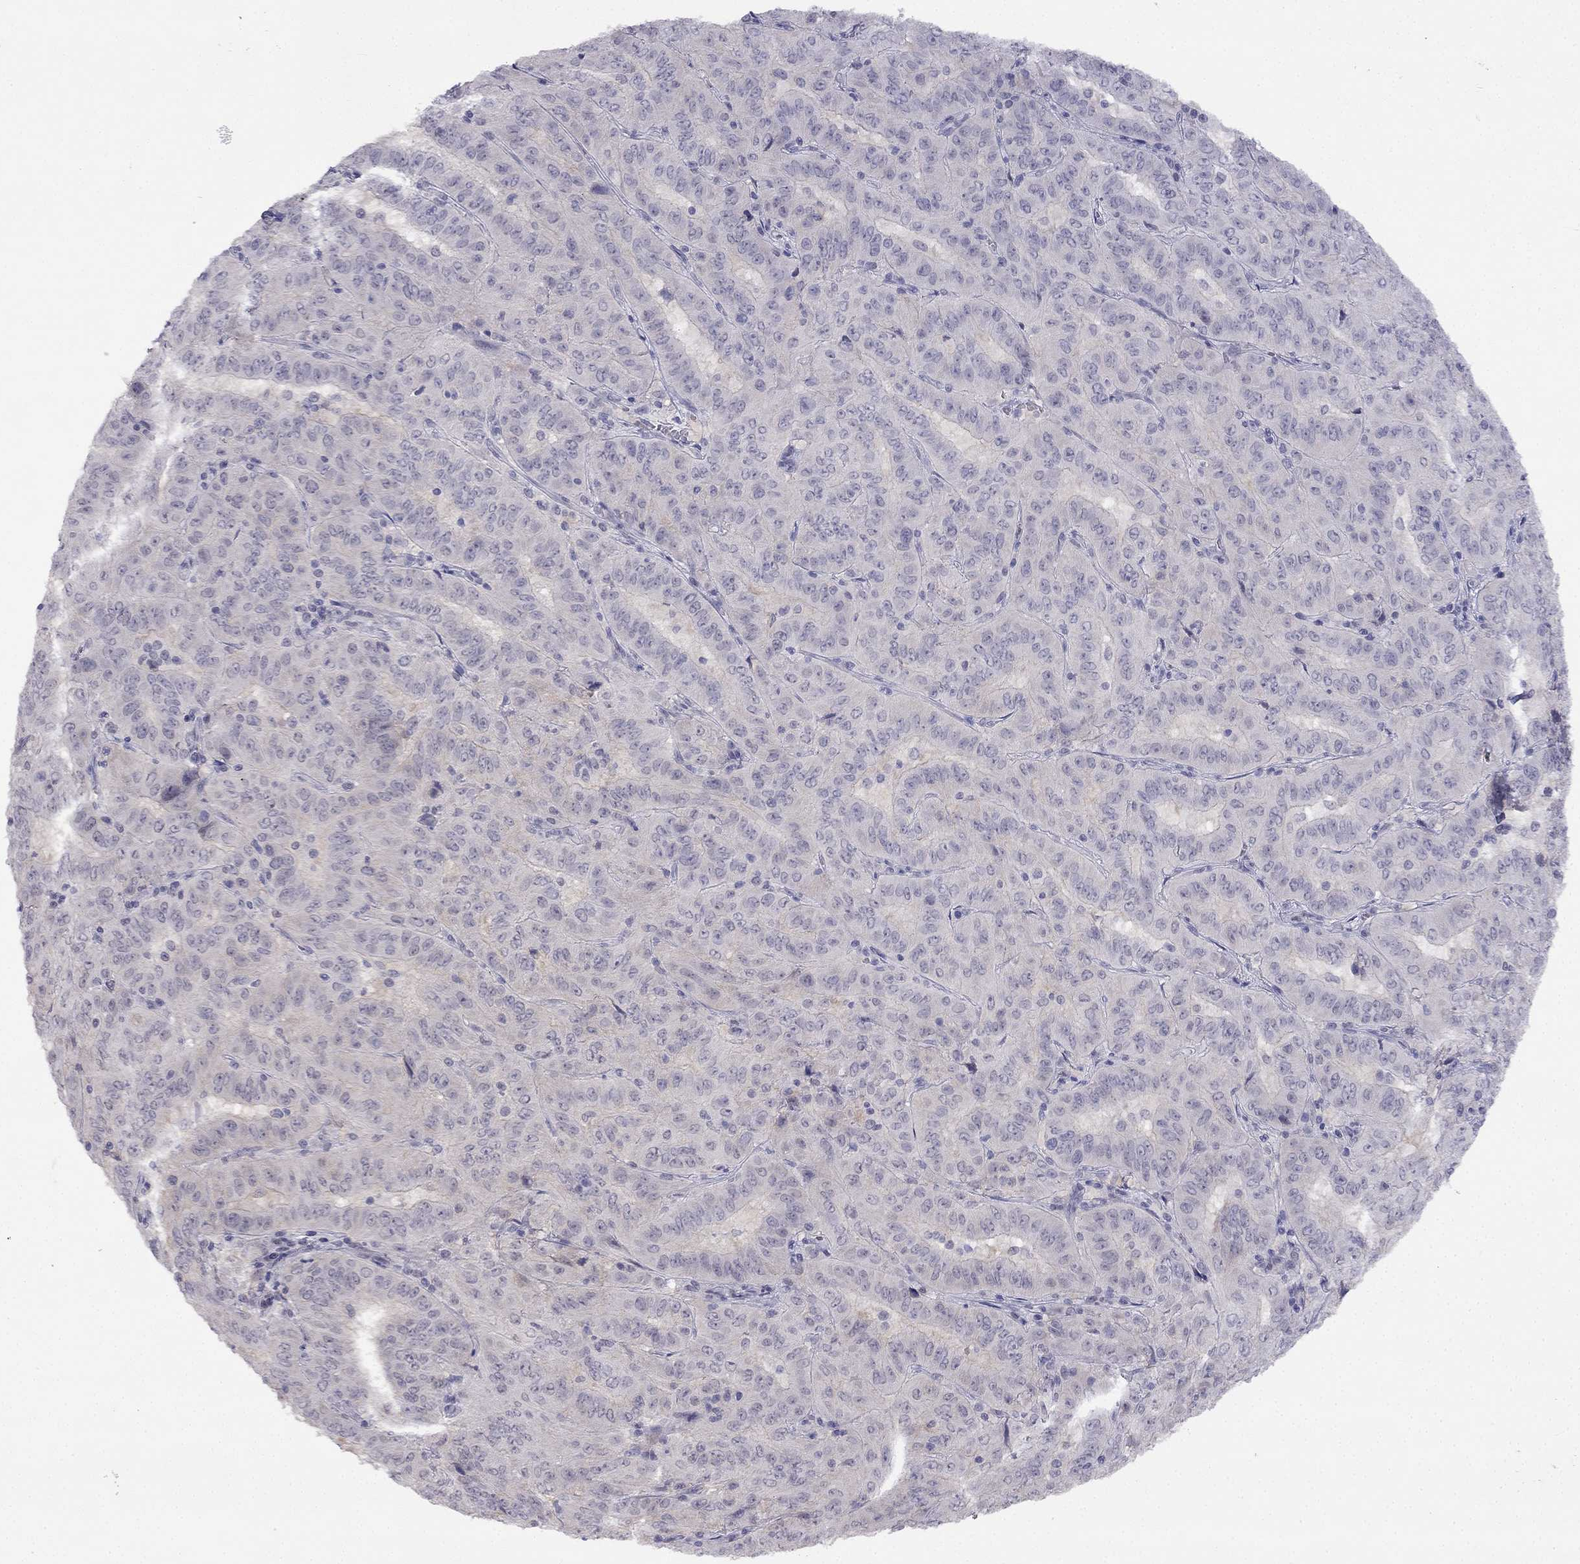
{"staining": {"intensity": "negative", "quantity": "none", "location": "none"}, "tissue": "pancreatic cancer", "cell_type": "Tumor cells", "image_type": "cancer", "snomed": [{"axis": "morphology", "description": "Adenocarcinoma, NOS"}, {"axis": "topography", "description": "Pancreas"}], "caption": "Immunohistochemistry photomicrograph of neoplastic tissue: pancreatic adenocarcinoma stained with DAB (3,3'-diaminobenzidine) displays no significant protein staining in tumor cells. The staining was performed using DAB (3,3'-diaminobenzidine) to visualize the protein expression in brown, while the nuclei were stained in blue with hematoxylin (Magnification: 20x).", "gene": "C16orf89", "patient": {"sex": "male", "age": 63}}